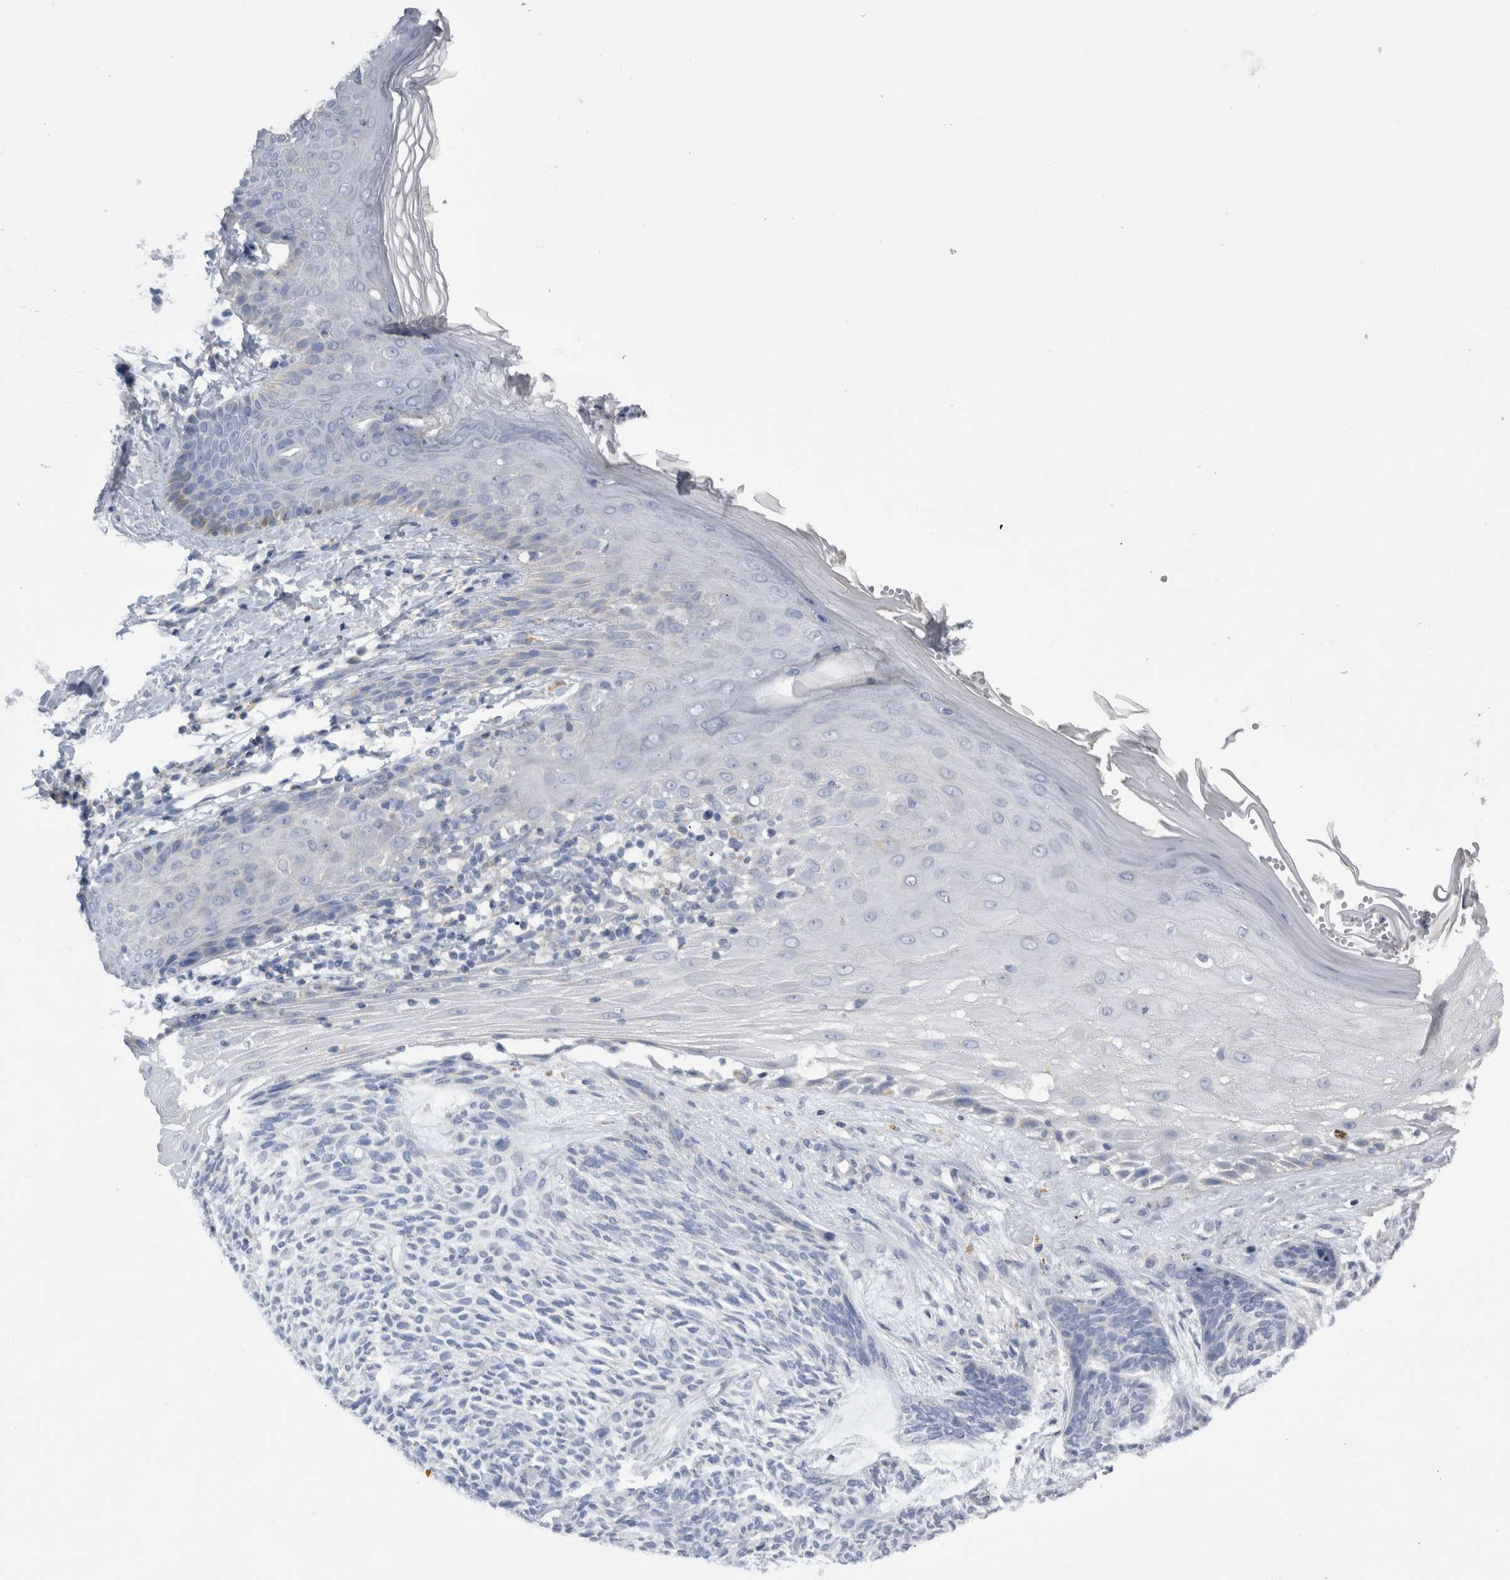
{"staining": {"intensity": "negative", "quantity": "none", "location": "none"}, "tissue": "skin cancer", "cell_type": "Tumor cells", "image_type": "cancer", "snomed": [{"axis": "morphology", "description": "Basal cell carcinoma"}, {"axis": "topography", "description": "Skin"}], "caption": "Immunohistochemistry photomicrograph of human basal cell carcinoma (skin) stained for a protein (brown), which demonstrates no positivity in tumor cells.", "gene": "DHRS4", "patient": {"sex": "male", "age": 55}}